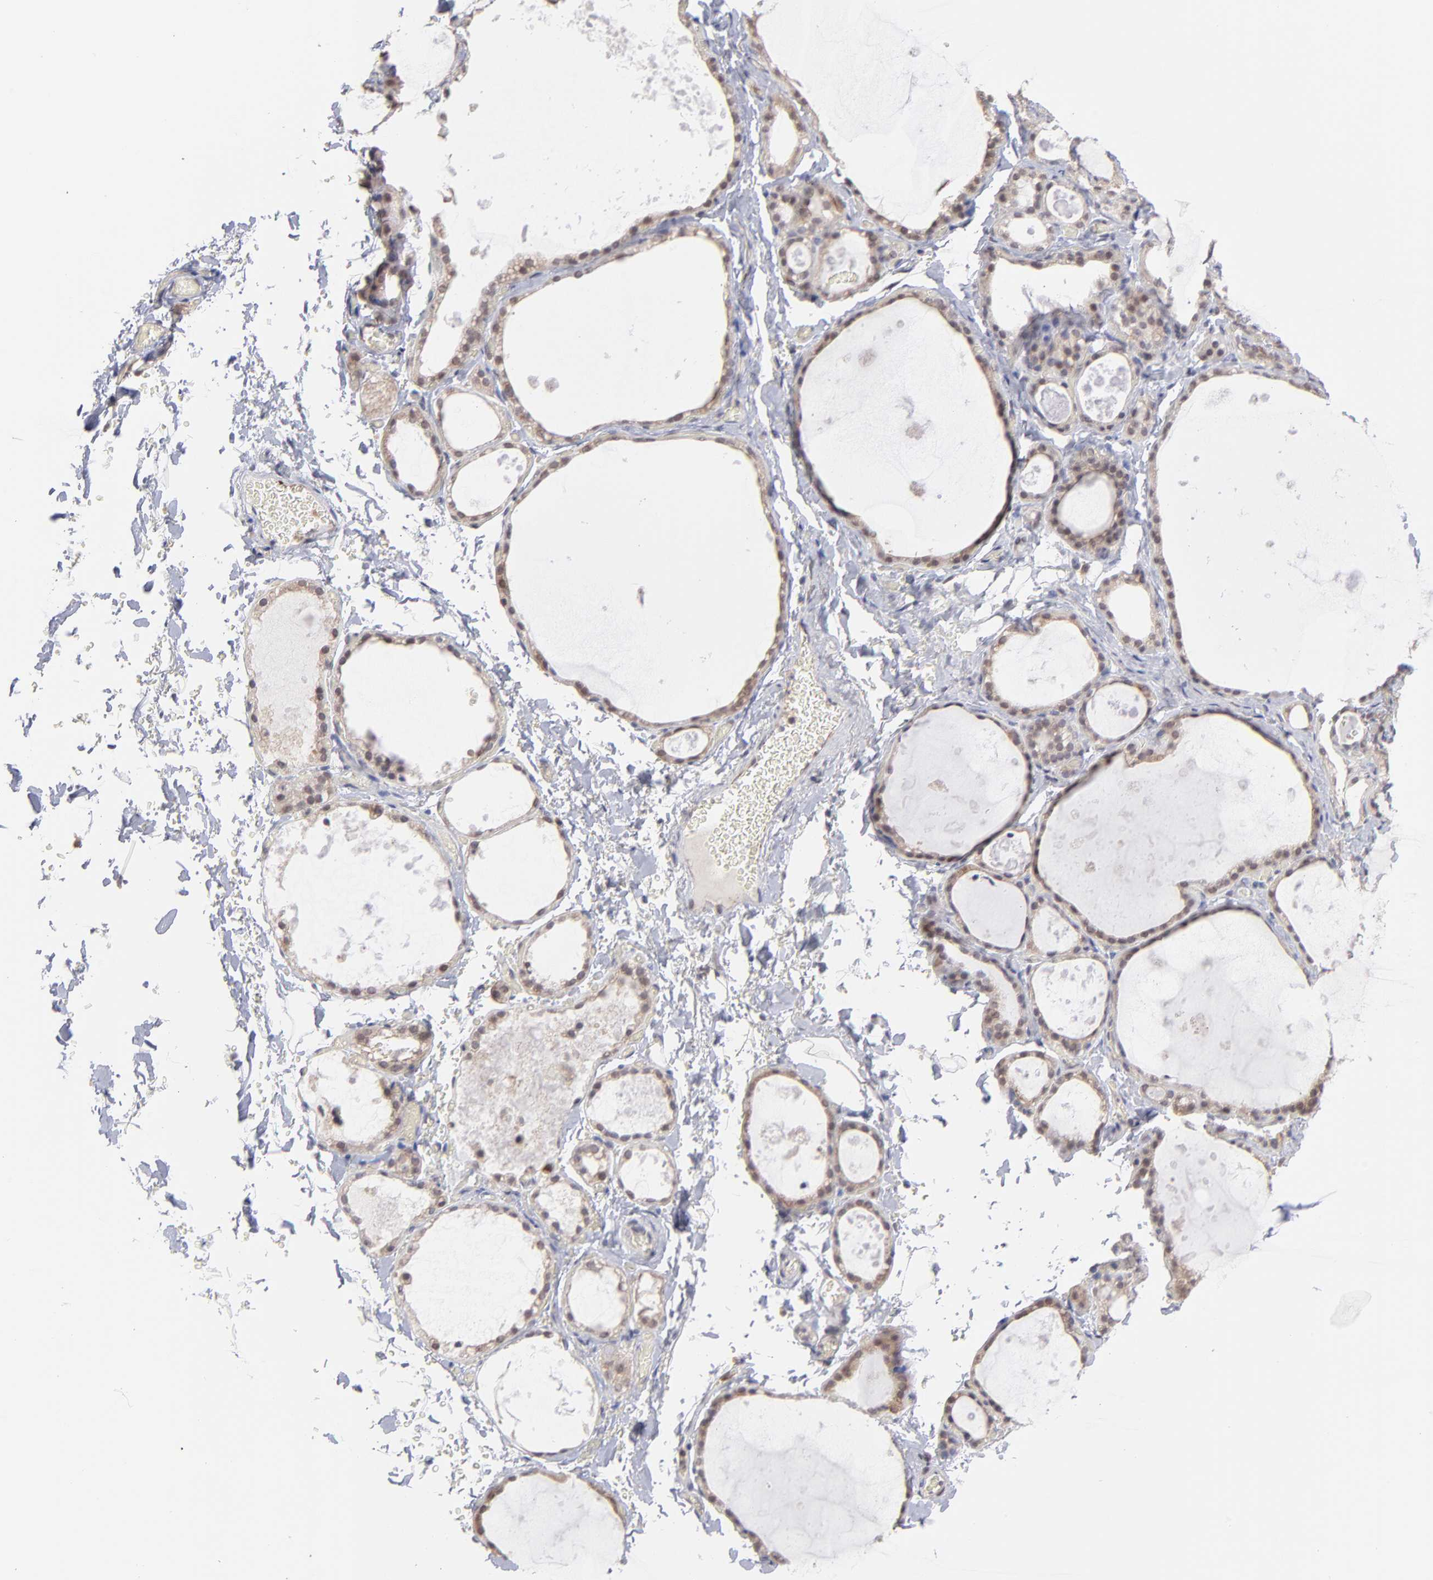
{"staining": {"intensity": "negative", "quantity": "none", "location": "none"}, "tissue": "thyroid gland", "cell_type": "Glandular cells", "image_type": "normal", "snomed": [{"axis": "morphology", "description": "Normal tissue, NOS"}, {"axis": "topography", "description": "Thyroid gland"}], "caption": "The photomicrograph shows no staining of glandular cells in benign thyroid gland.", "gene": "OAS1", "patient": {"sex": "male", "age": 61}}